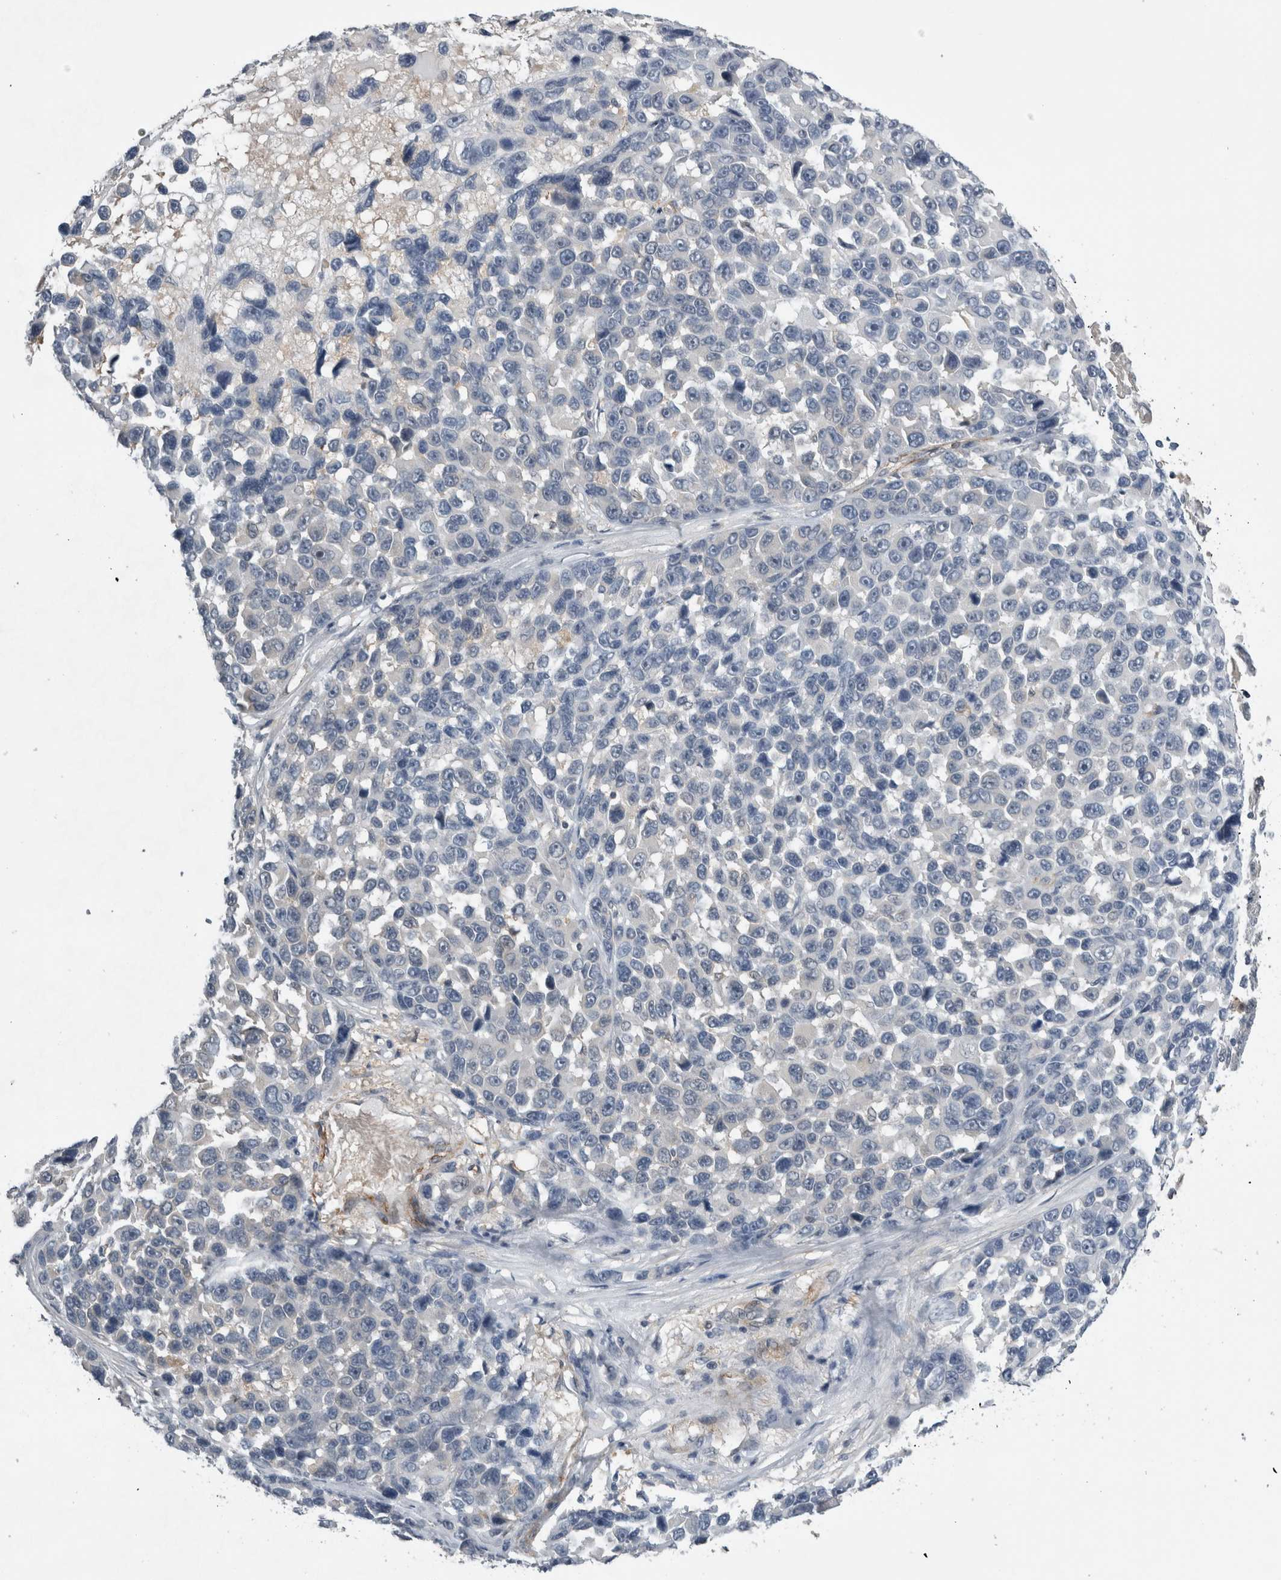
{"staining": {"intensity": "negative", "quantity": "none", "location": "none"}, "tissue": "melanoma", "cell_type": "Tumor cells", "image_type": "cancer", "snomed": [{"axis": "morphology", "description": "Malignant melanoma, NOS"}, {"axis": "topography", "description": "Skin"}], "caption": "Tumor cells show no significant protein staining in melanoma. Brightfield microscopy of immunohistochemistry stained with DAB (3,3'-diaminobenzidine) (brown) and hematoxylin (blue), captured at high magnification.", "gene": "NAPRT", "patient": {"sex": "male", "age": 53}}